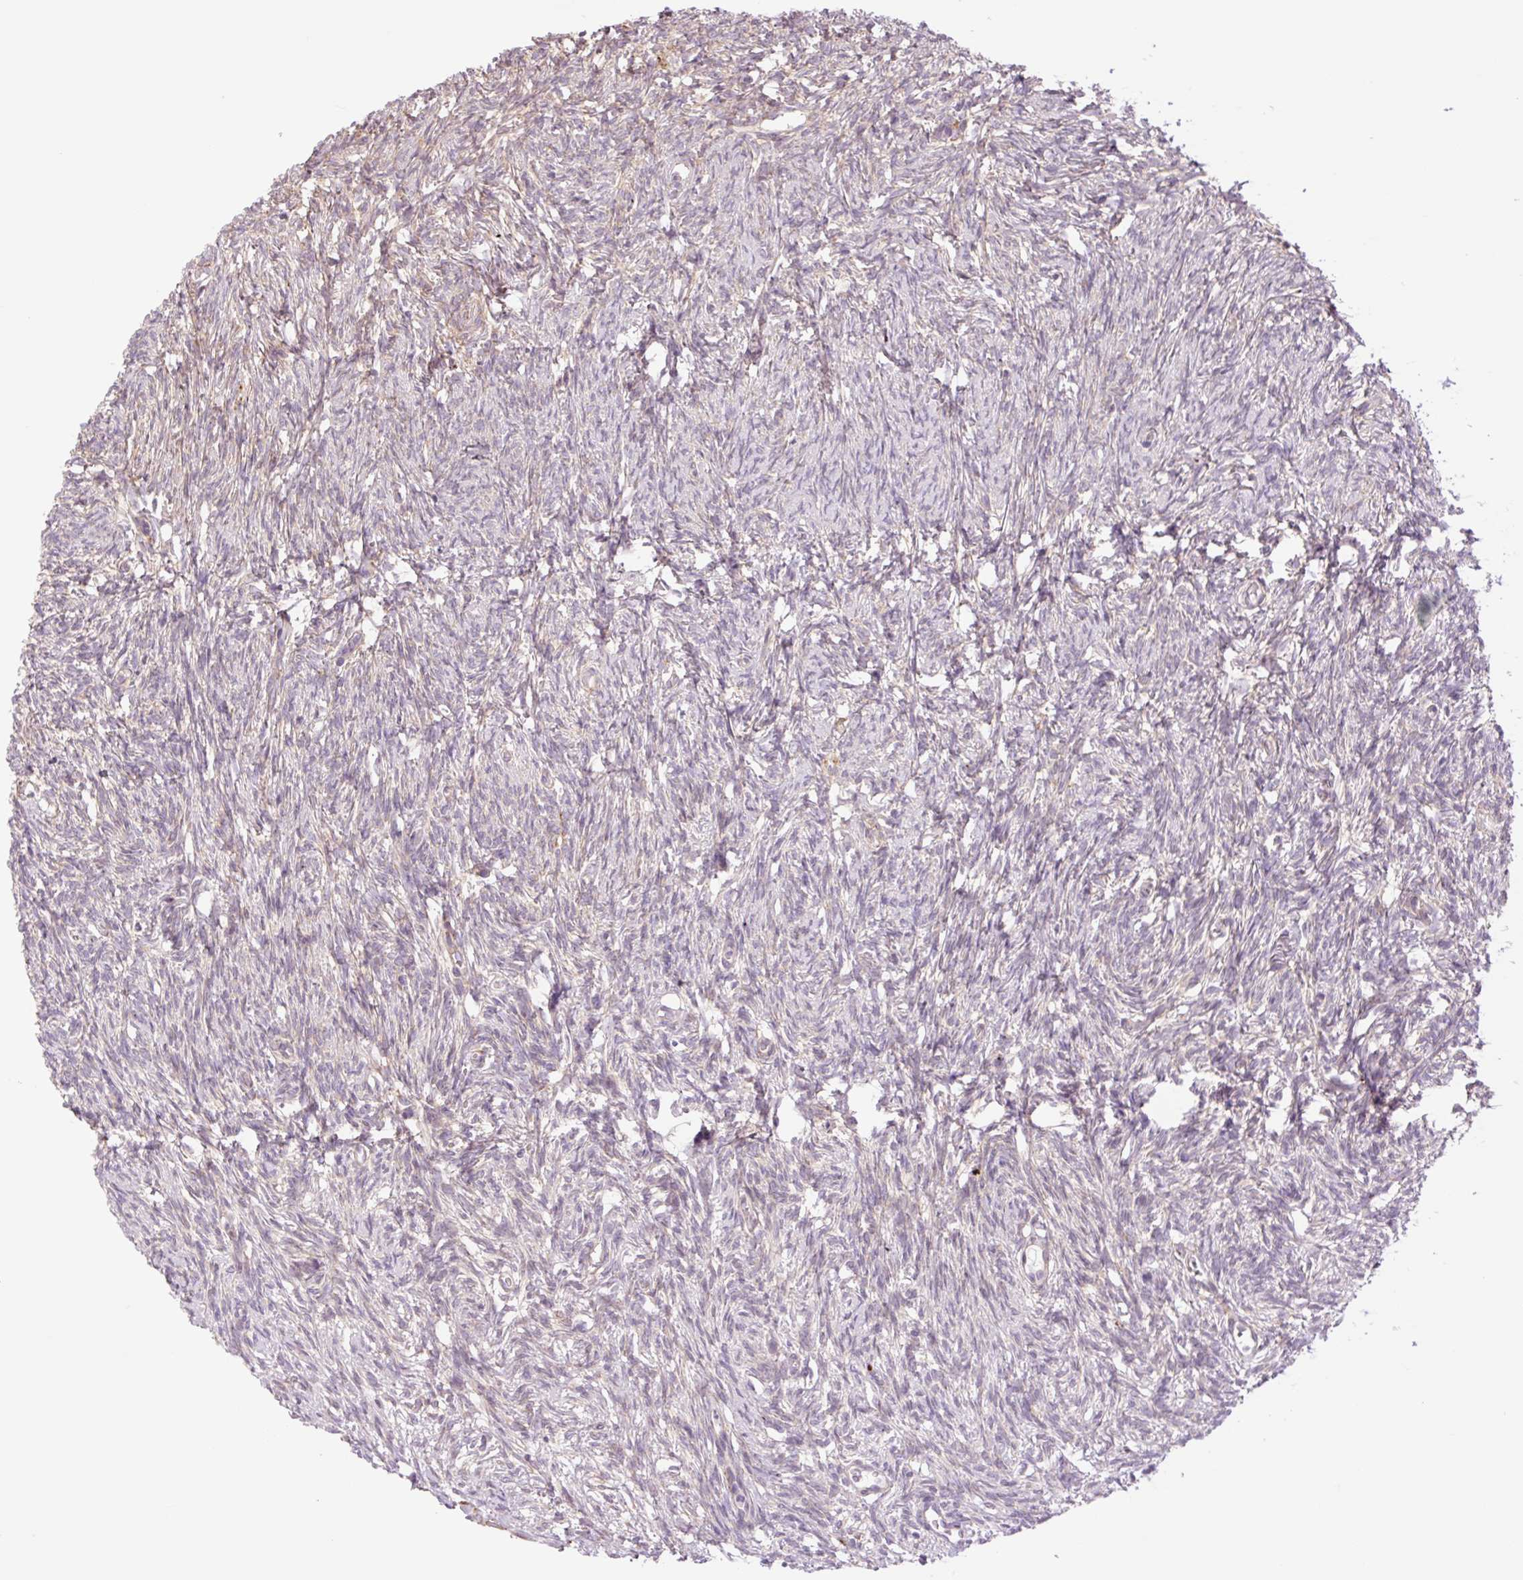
{"staining": {"intensity": "negative", "quantity": "none", "location": "none"}, "tissue": "ovary", "cell_type": "Follicle cells", "image_type": "normal", "snomed": [{"axis": "morphology", "description": "Normal tissue, NOS"}, {"axis": "topography", "description": "Ovary"}], "caption": "Immunohistochemistry of normal human ovary reveals no expression in follicle cells. (DAB IHC visualized using brightfield microscopy, high magnification).", "gene": "COL5A1", "patient": {"sex": "female", "age": 33}}